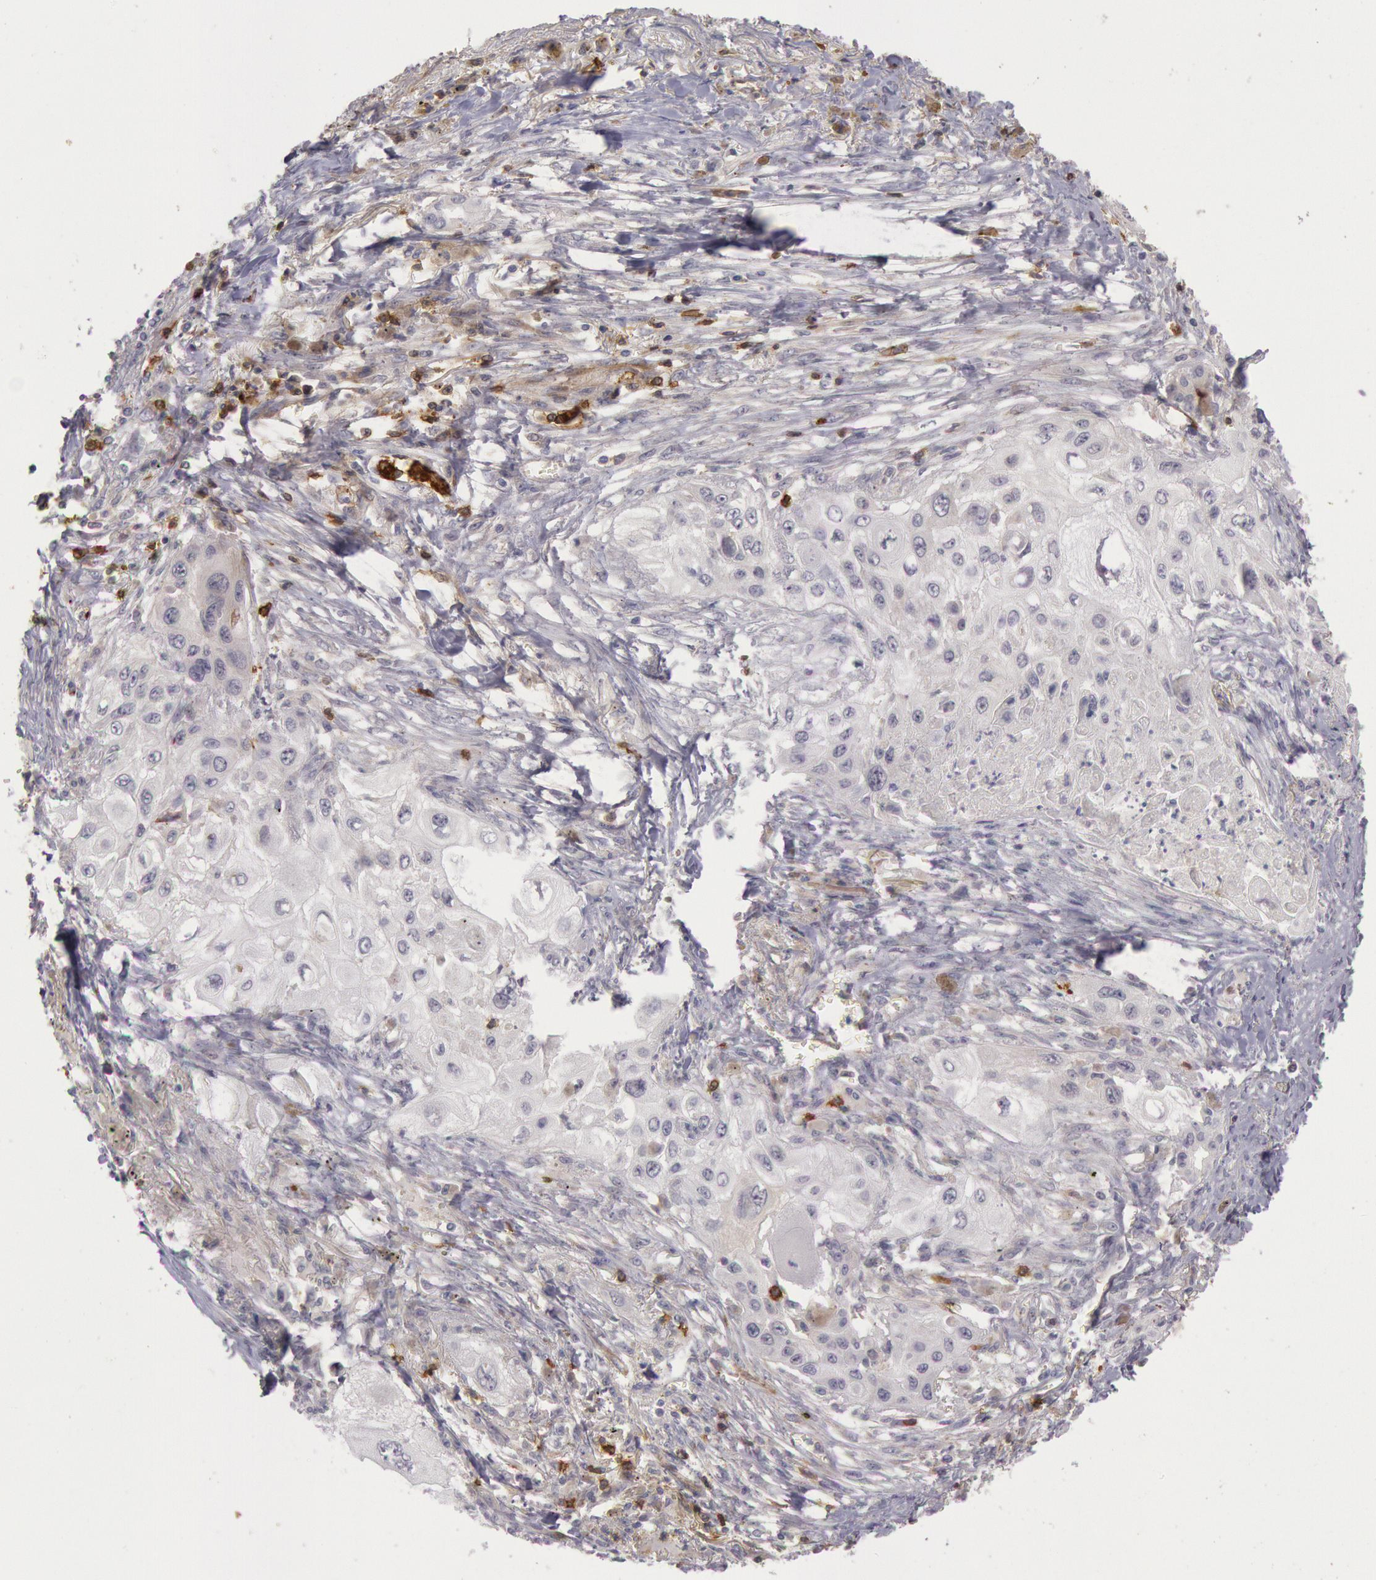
{"staining": {"intensity": "weak", "quantity": "25%-75%", "location": "cytoplasmic/membranous"}, "tissue": "lung cancer", "cell_type": "Tumor cells", "image_type": "cancer", "snomed": [{"axis": "morphology", "description": "Squamous cell carcinoma, NOS"}, {"axis": "topography", "description": "Lung"}], "caption": "Brown immunohistochemical staining in human lung squamous cell carcinoma displays weak cytoplasmic/membranous staining in about 25%-75% of tumor cells.", "gene": "TRIB2", "patient": {"sex": "male", "age": 71}}